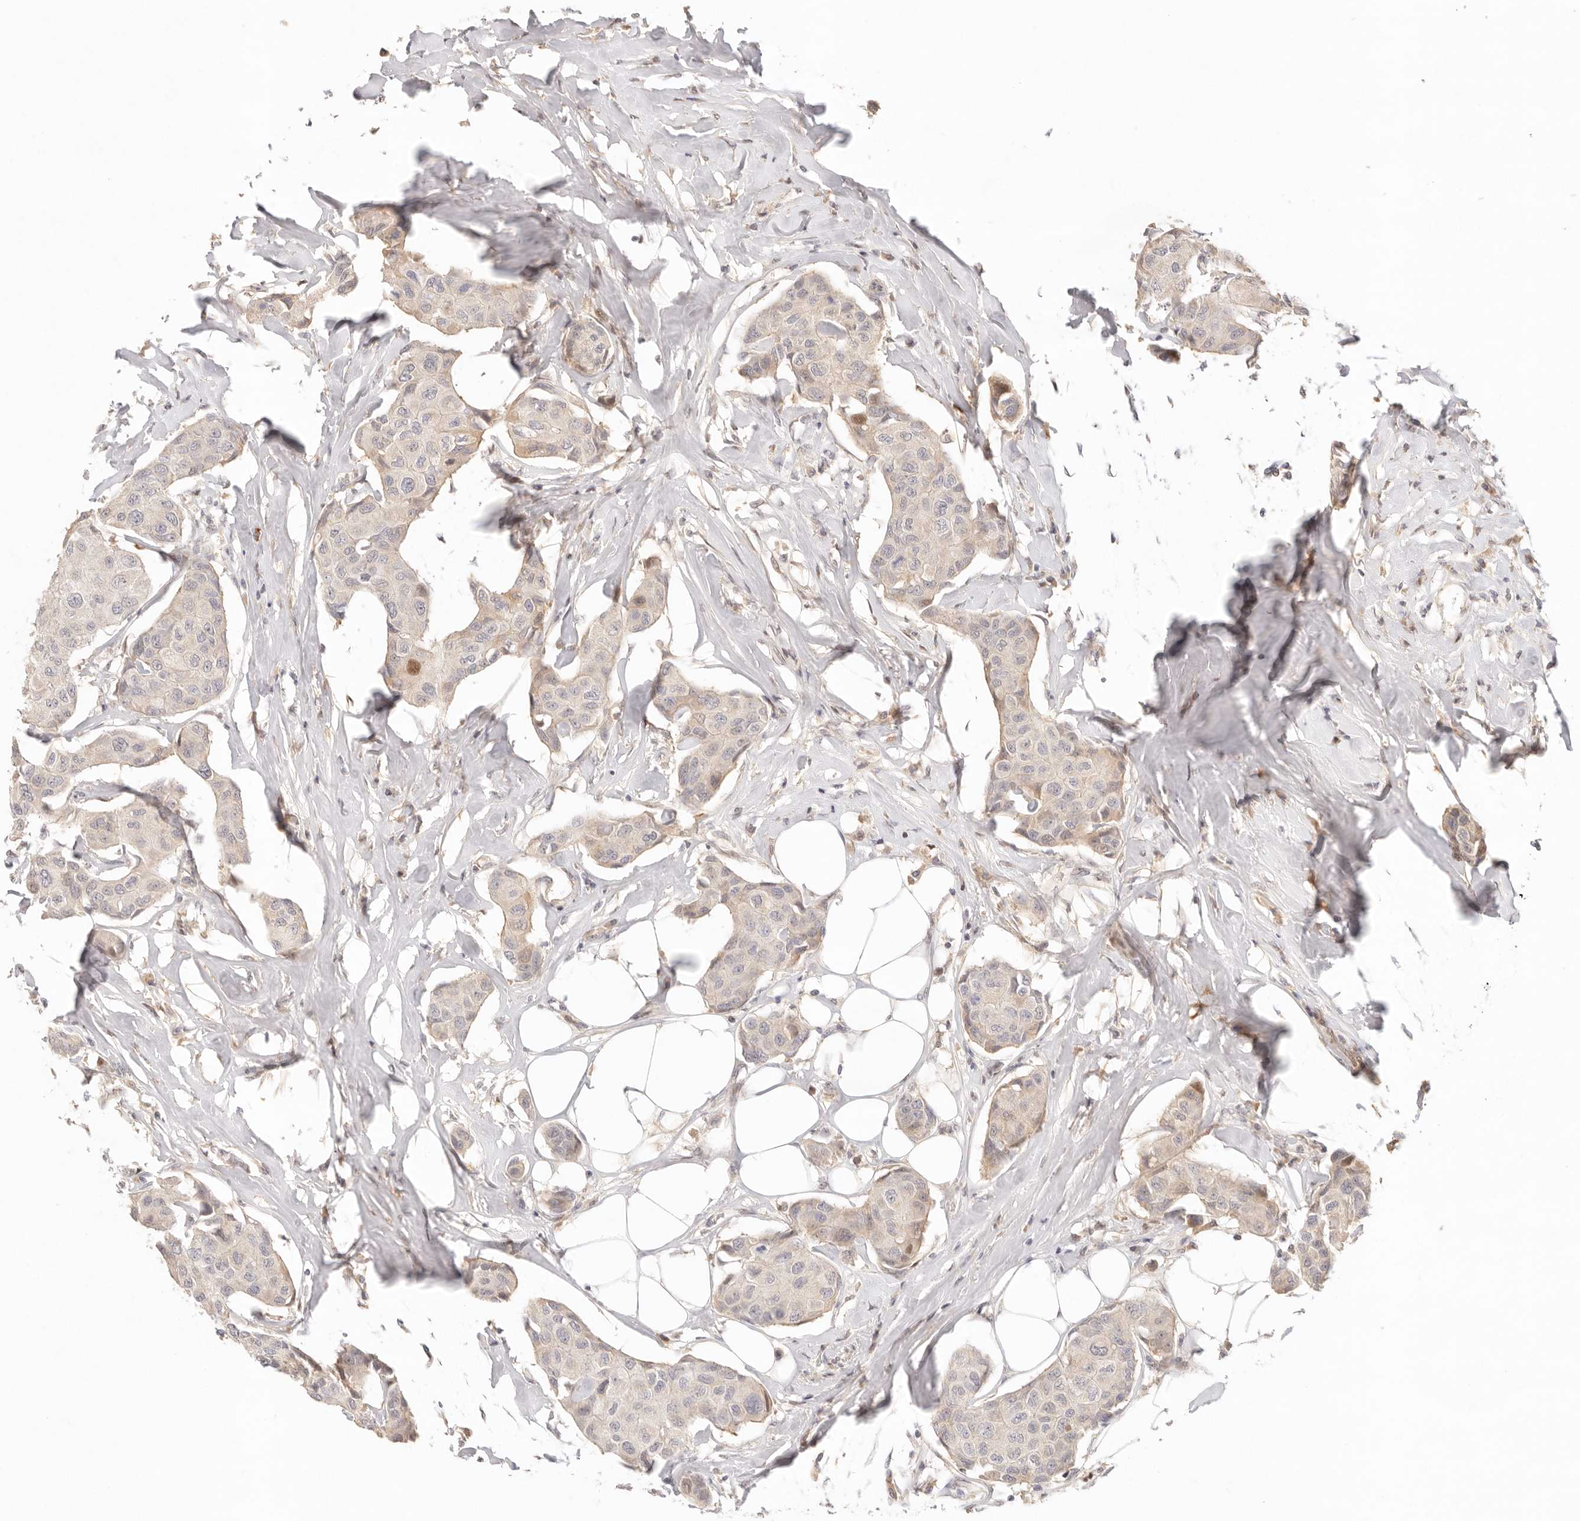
{"staining": {"intensity": "negative", "quantity": "none", "location": "none"}, "tissue": "breast cancer", "cell_type": "Tumor cells", "image_type": "cancer", "snomed": [{"axis": "morphology", "description": "Duct carcinoma"}, {"axis": "topography", "description": "Breast"}], "caption": "Breast invasive ductal carcinoma stained for a protein using immunohistochemistry reveals no positivity tumor cells.", "gene": "PHLDA3", "patient": {"sex": "female", "age": 80}}